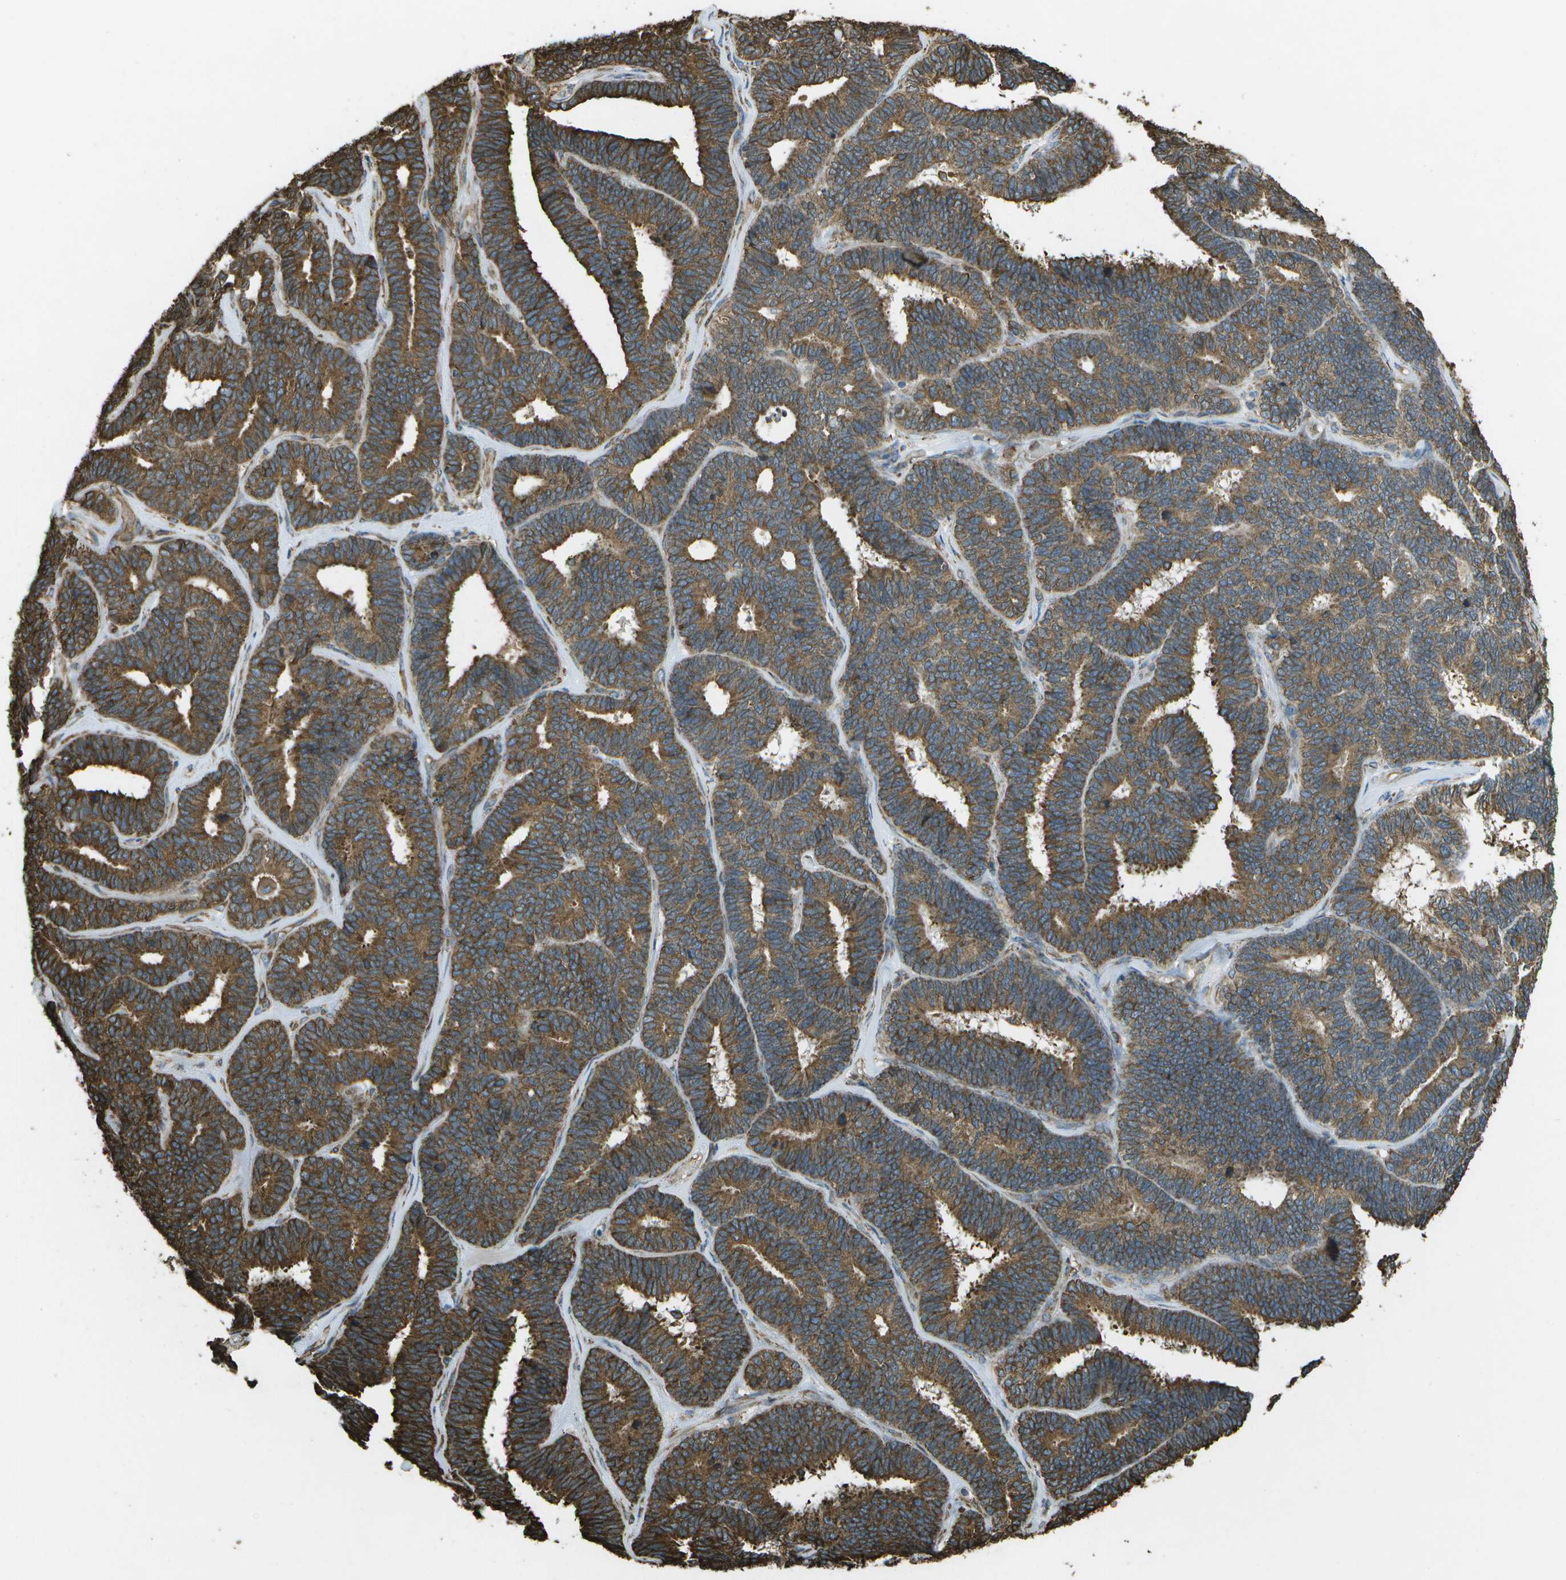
{"staining": {"intensity": "strong", "quantity": ">75%", "location": "cytoplasmic/membranous"}, "tissue": "endometrial cancer", "cell_type": "Tumor cells", "image_type": "cancer", "snomed": [{"axis": "morphology", "description": "Adenocarcinoma, NOS"}, {"axis": "topography", "description": "Endometrium"}], "caption": "Immunohistochemical staining of human endometrial cancer (adenocarcinoma) reveals strong cytoplasmic/membranous protein staining in approximately >75% of tumor cells. (Brightfield microscopy of DAB IHC at high magnification).", "gene": "PDIA4", "patient": {"sex": "female", "age": 70}}